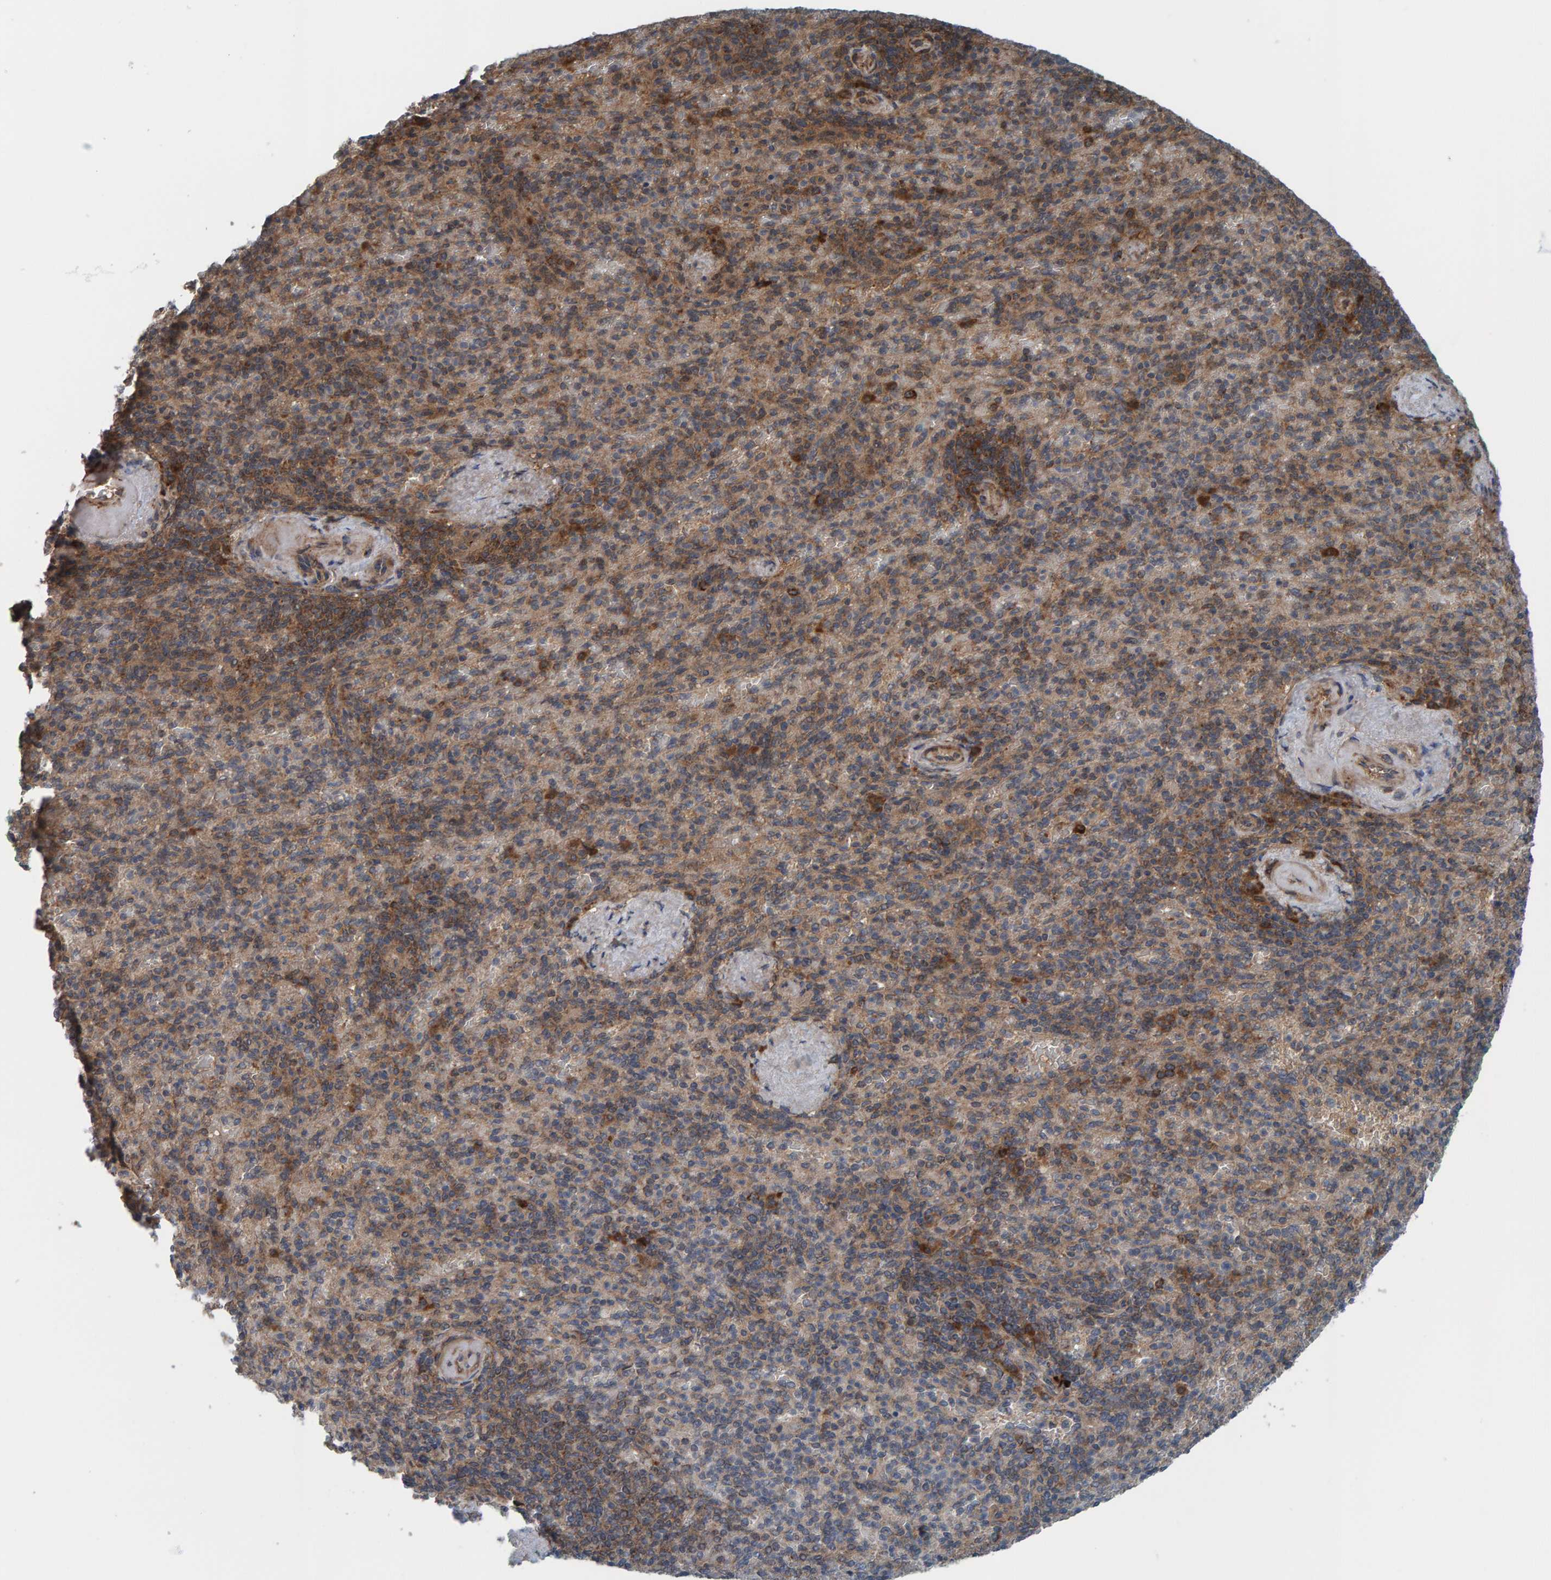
{"staining": {"intensity": "weak", "quantity": ">75%", "location": "cytoplasmic/membranous"}, "tissue": "spleen", "cell_type": "Cells in red pulp", "image_type": "normal", "snomed": [{"axis": "morphology", "description": "Normal tissue, NOS"}, {"axis": "topography", "description": "Spleen"}], "caption": "This image displays immunohistochemistry staining of normal human spleen, with low weak cytoplasmic/membranous positivity in approximately >75% of cells in red pulp.", "gene": "CUEDC1", "patient": {"sex": "female", "age": 74}}